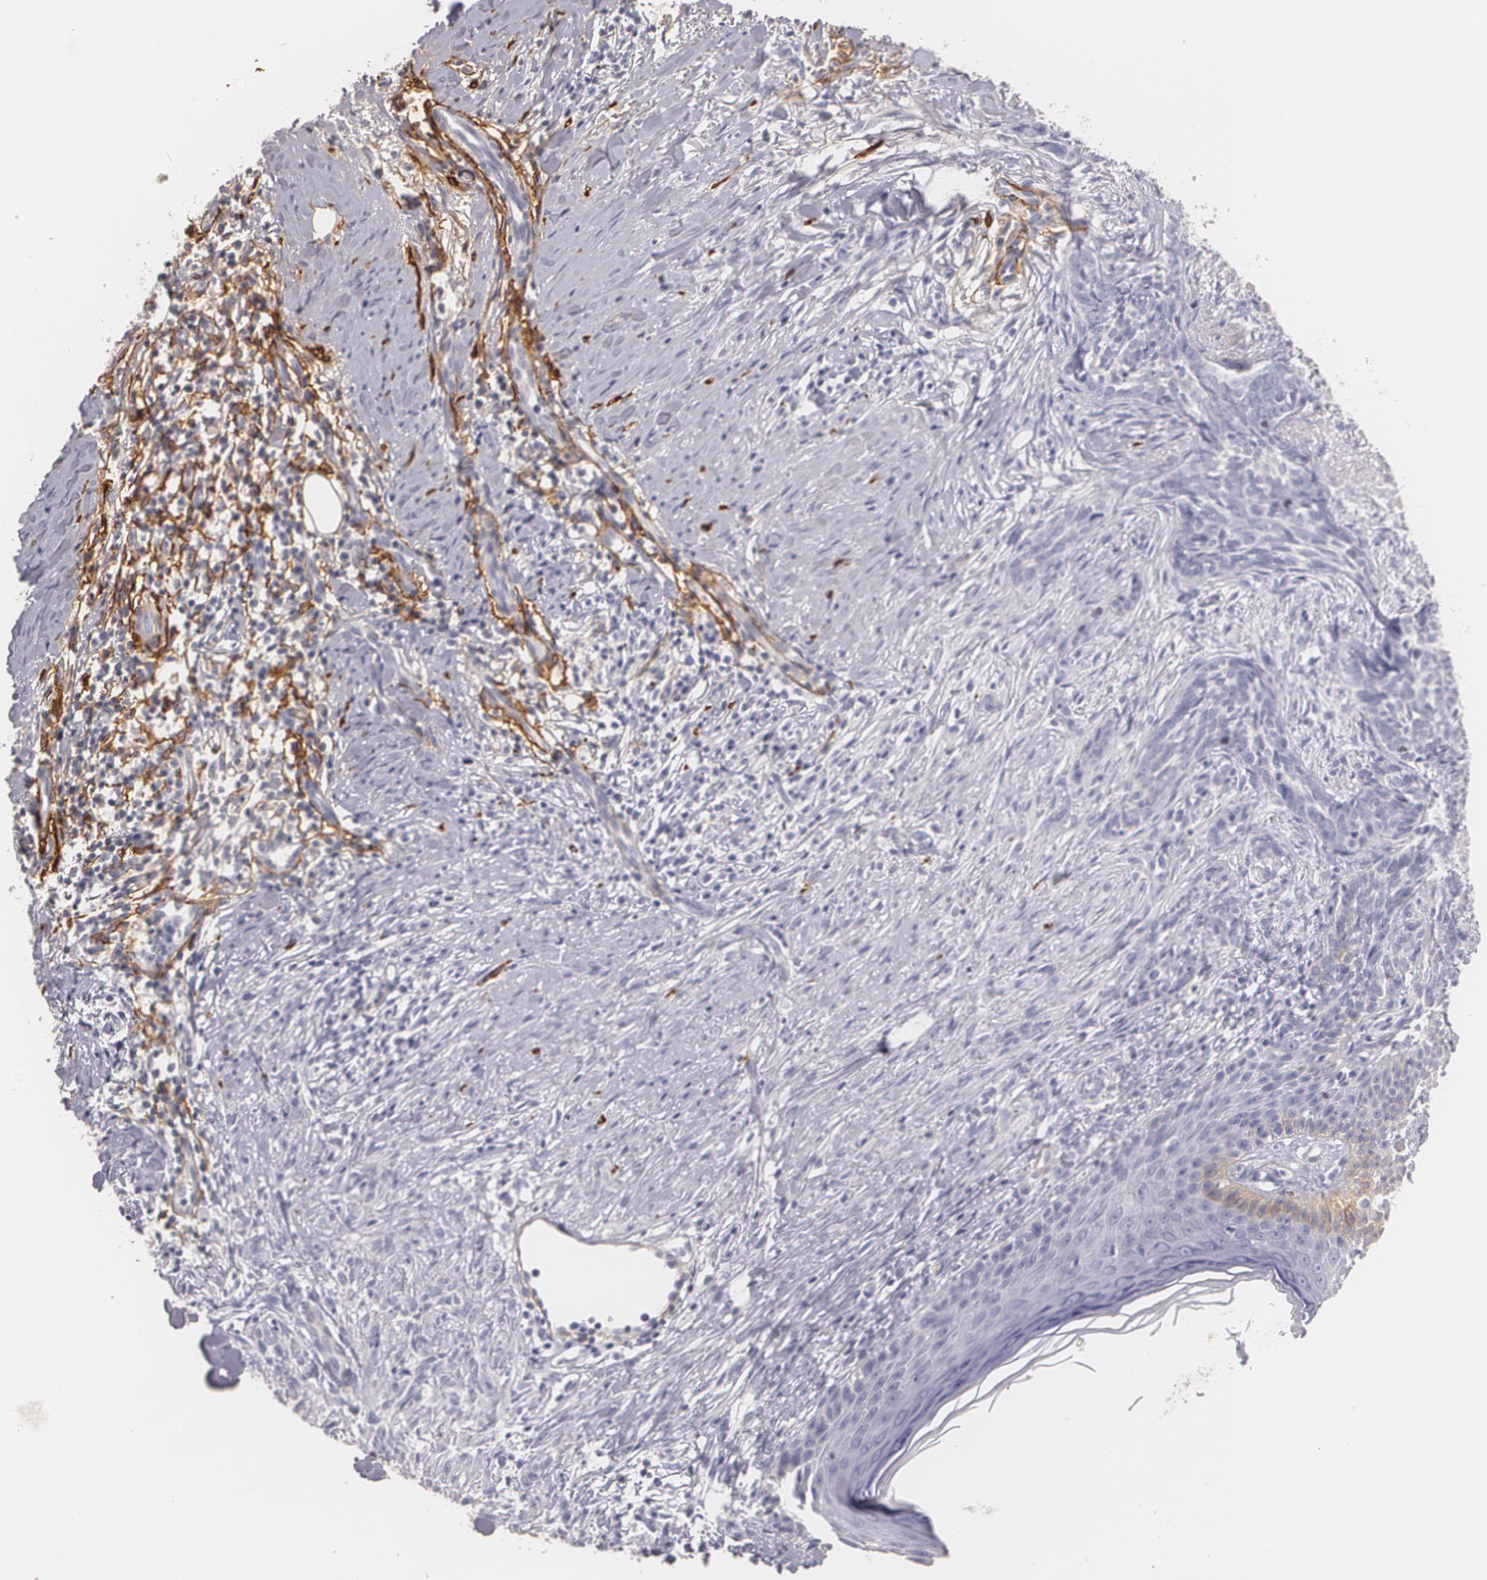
{"staining": {"intensity": "moderate", "quantity": "<25%", "location": "cytoplasmic/membranous"}, "tissue": "skin cancer", "cell_type": "Tumor cells", "image_type": "cancer", "snomed": [{"axis": "morphology", "description": "Basal cell carcinoma"}, {"axis": "topography", "description": "Skin"}], "caption": "Protein expression analysis of human skin basal cell carcinoma reveals moderate cytoplasmic/membranous staining in about <25% of tumor cells.", "gene": "NGFR", "patient": {"sex": "female", "age": 81}}